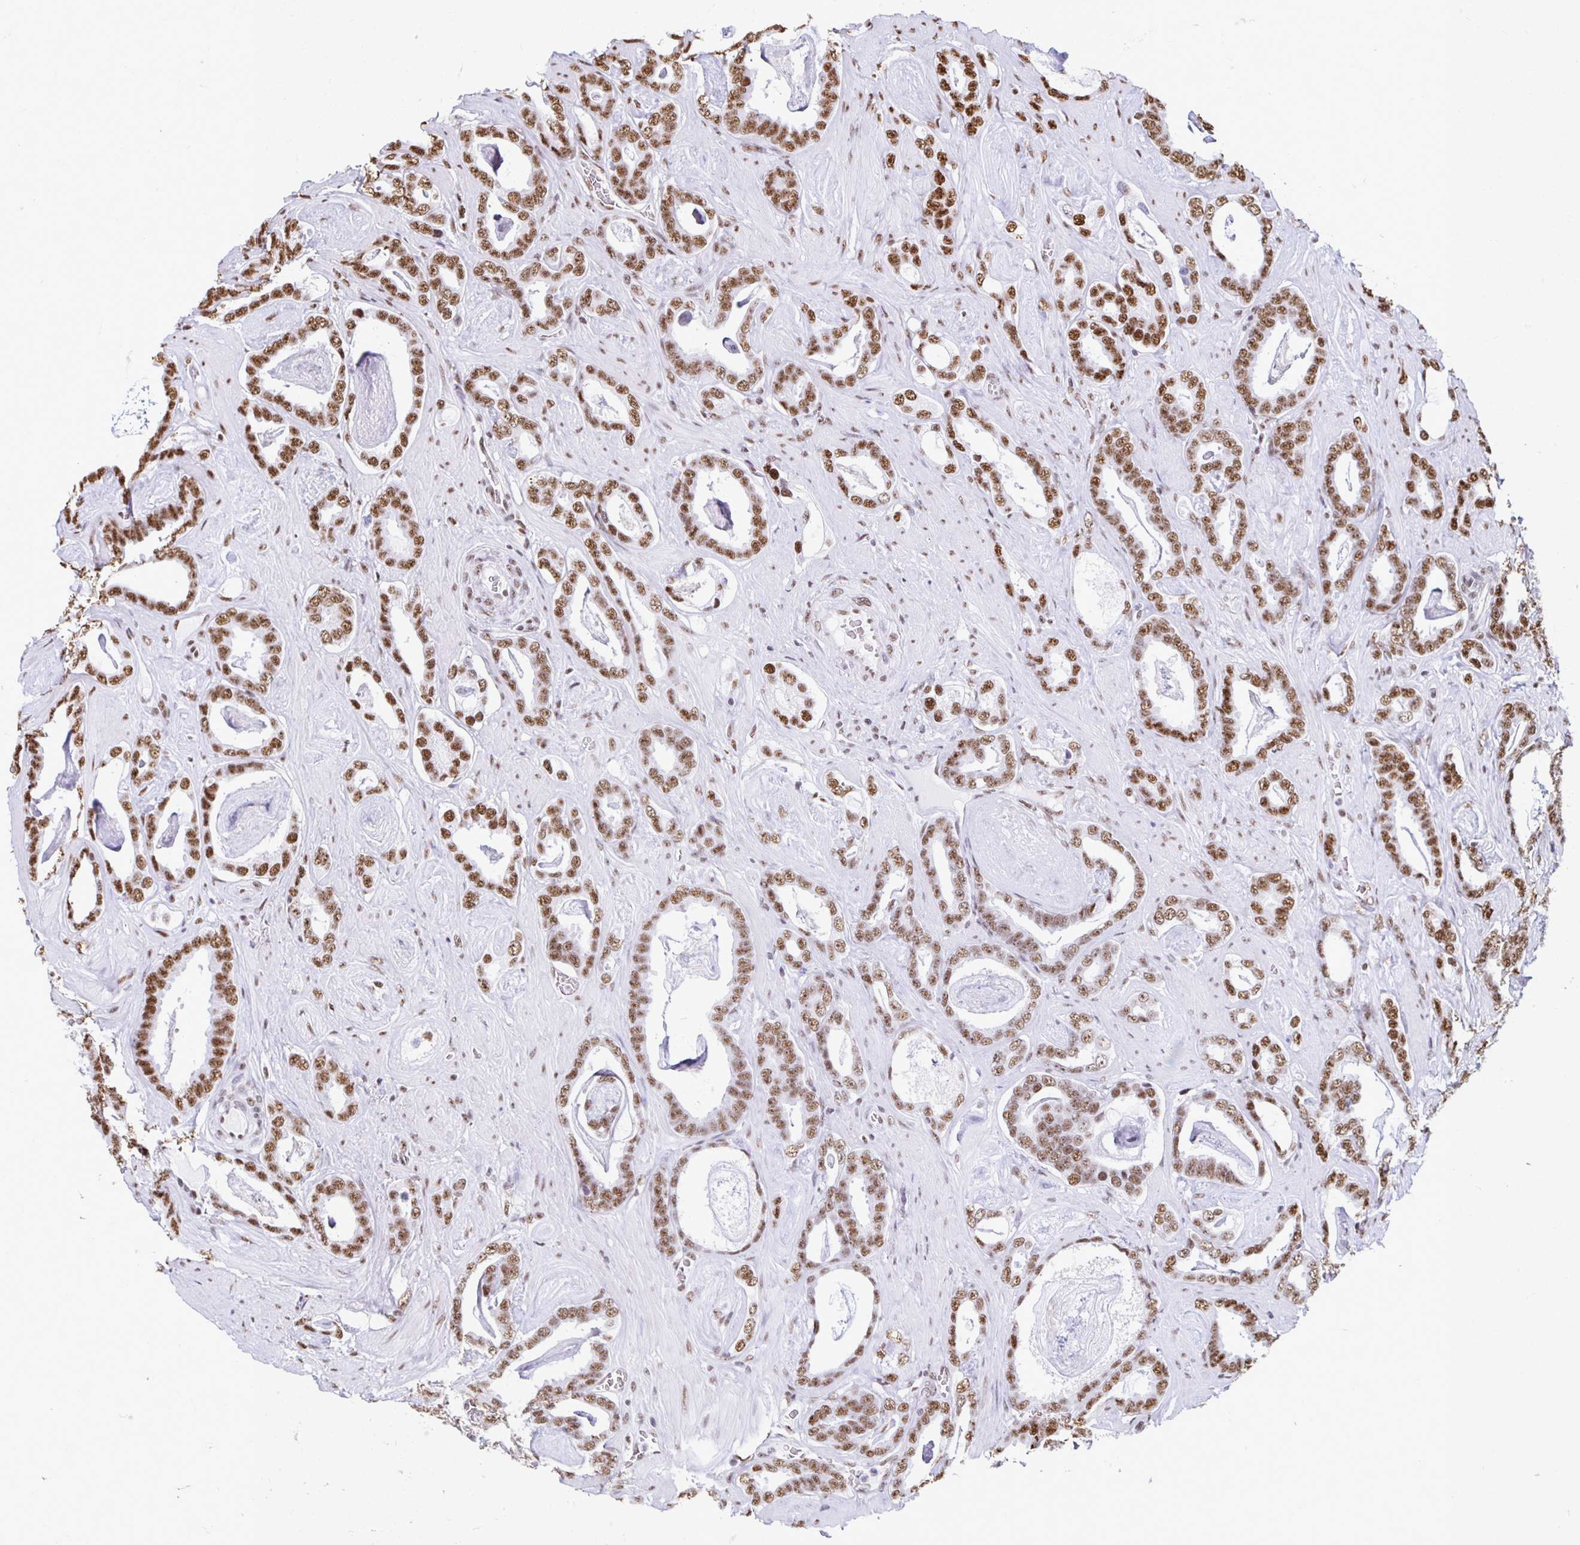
{"staining": {"intensity": "moderate", "quantity": ">75%", "location": "nuclear"}, "tissue": "prostate cancer", "cell_type": "Tumor cells", "image_type": "cancer", "snomed": [{"axis": "morphology", "description": "Adenocarcinoma, High grade"}, {"axis": "topography", "description": "Prostate"}], "caption": "Immunohistochemical staining of human prostate cancer reveals medium levels of moderate nuclear protein expression in approximately >75% of tumor cells. The protein of interest is stained brown, and the nuclei are stained in blue (DAB (3,3'-diaminobenzidine) IHC with brightfield microscopy, high magnification).", "gene": "NONO", "patient": {"sex": "male", "age": 63}}